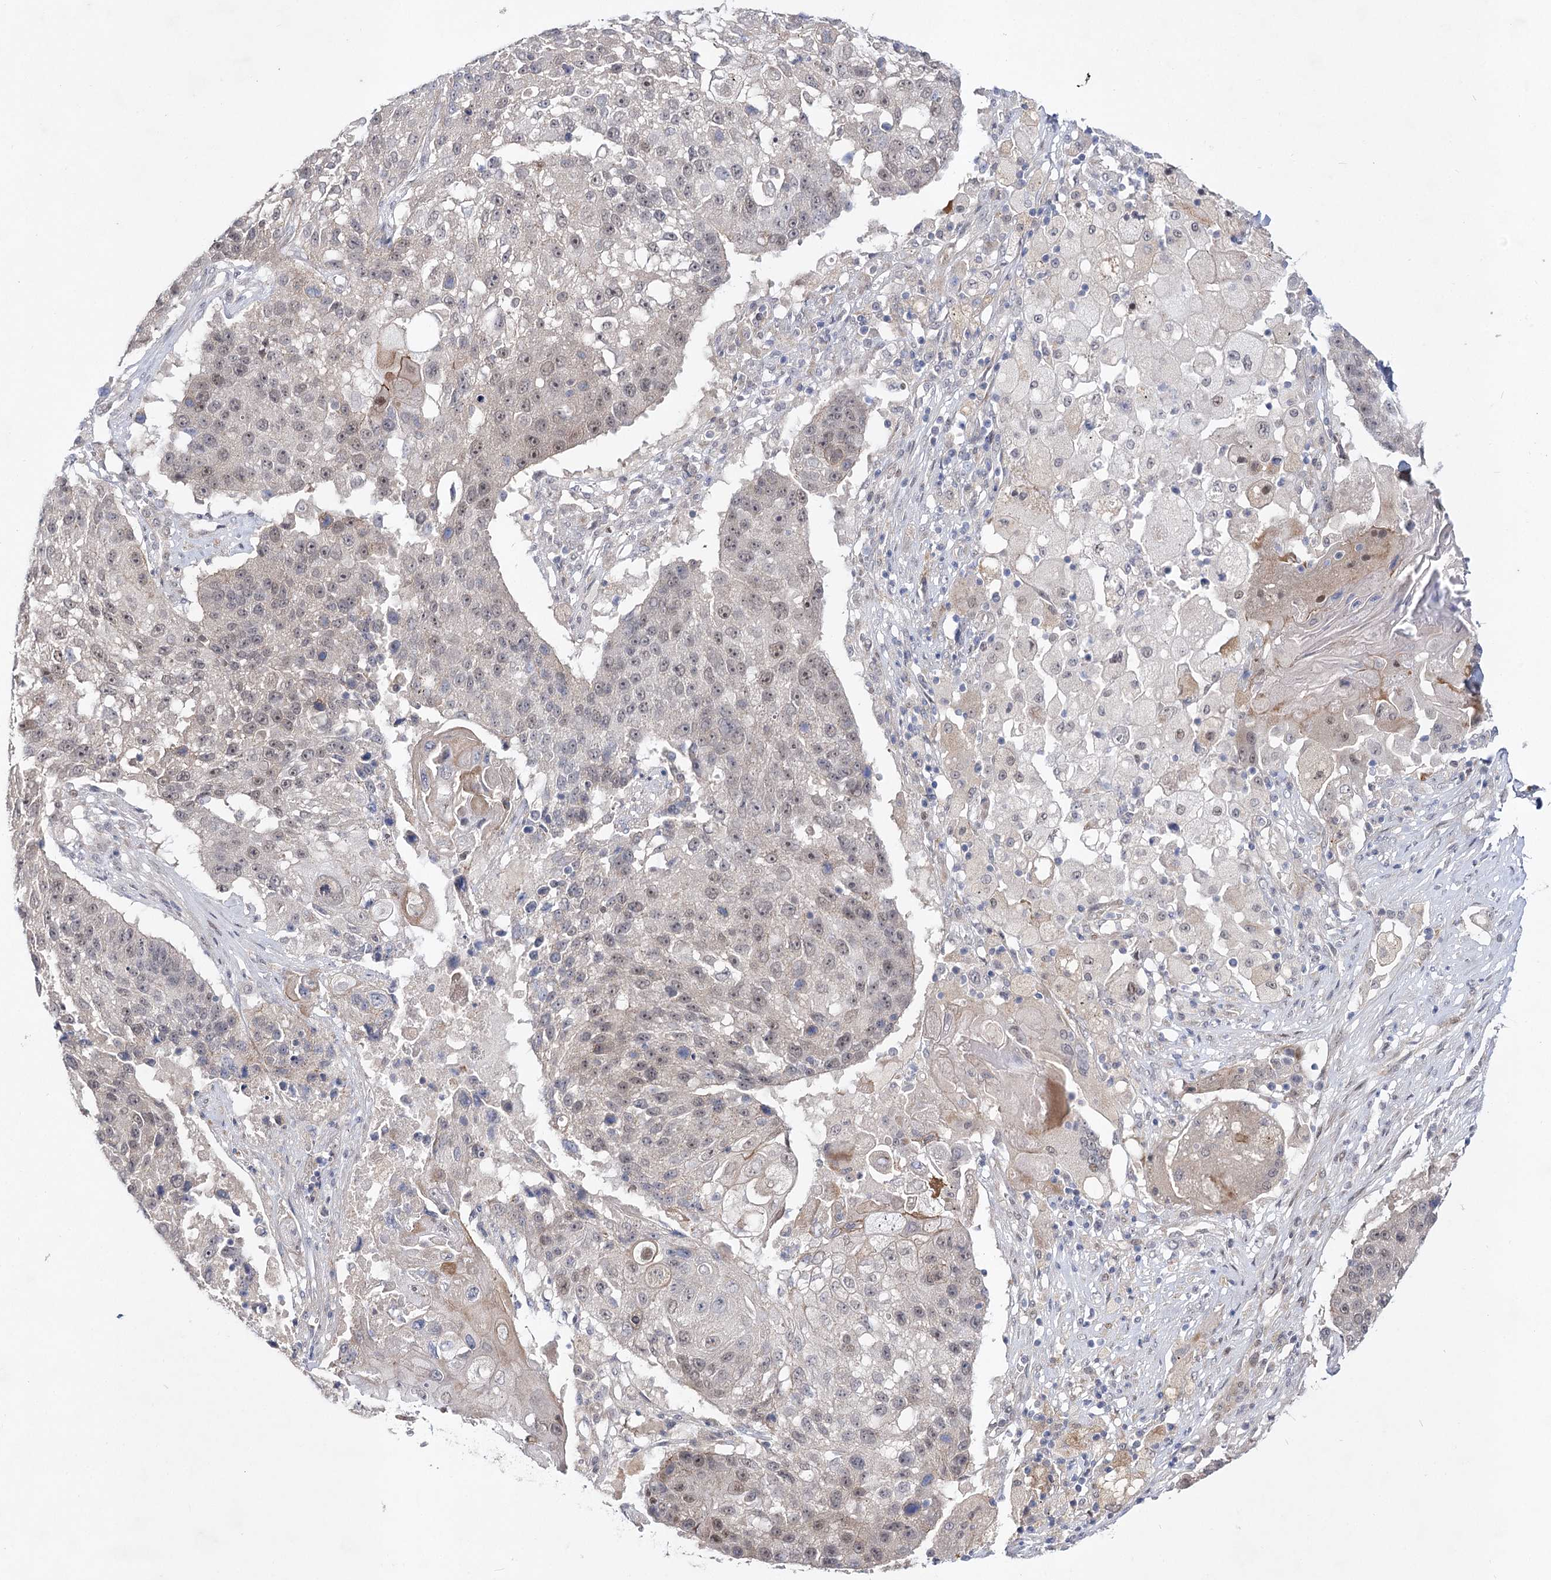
{"staining": {"intensity": "weak", "quantity": "25%-75%", "location": "nuclear"}, "tissue": "lung cancer", "cell_type": "Tumor cells", "image_type": "cancer", "snomed": [{"axis": "morphology", "description": "Squamous cell carcinoma, NOS"}, {"axis": "topography", "description": "Lung"}], "caption": "Protein staining displays weak nuclear staining in about 25%-75% of tumor cells in lung squamous cell carcinoma.", "gene": "ARHGAP32", "patient": {"sex": "male", "age": 61}}